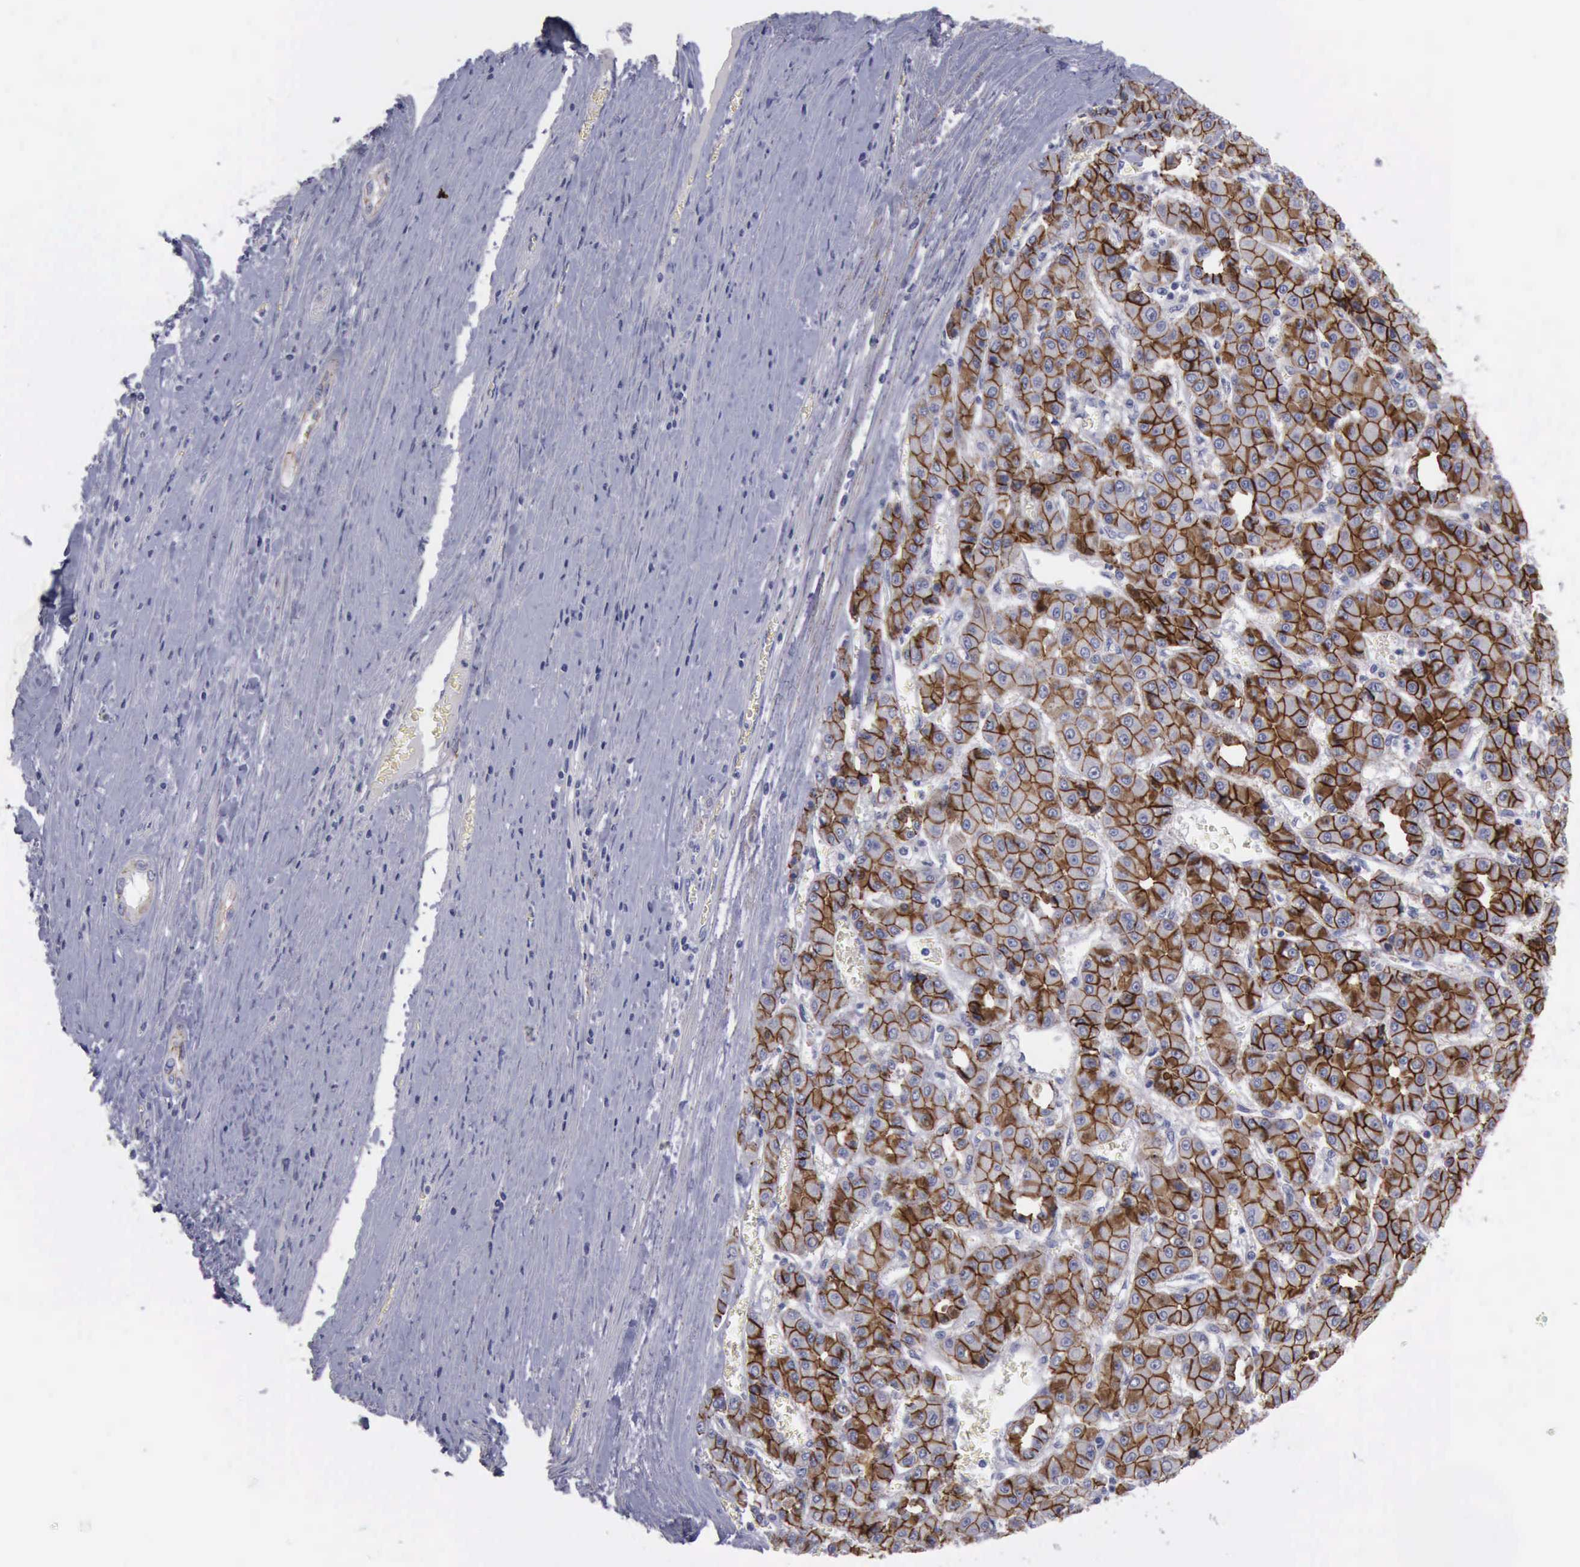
{"staining": {"intensity": "strong", "quantity": ">75%", "location": "cytoplasmic/membranous"}, "tissue": "liver cancer", "cell_type": "Tumor cells", "image_type": "cancer", "snomed": [{"axis": "morphology", "description": "Carcinoma, Hepatocellular, NOS"}, {"axis": "topography", "description": "Liver"}], "caption": "Immunohistochemistry of human liver cancer reveals high levels of strong cytoplasmic/membranous positivity in approximately >75% of tumor cells.", "gene": "CDH2", "patient": {"sex": "male", "age": 69}}